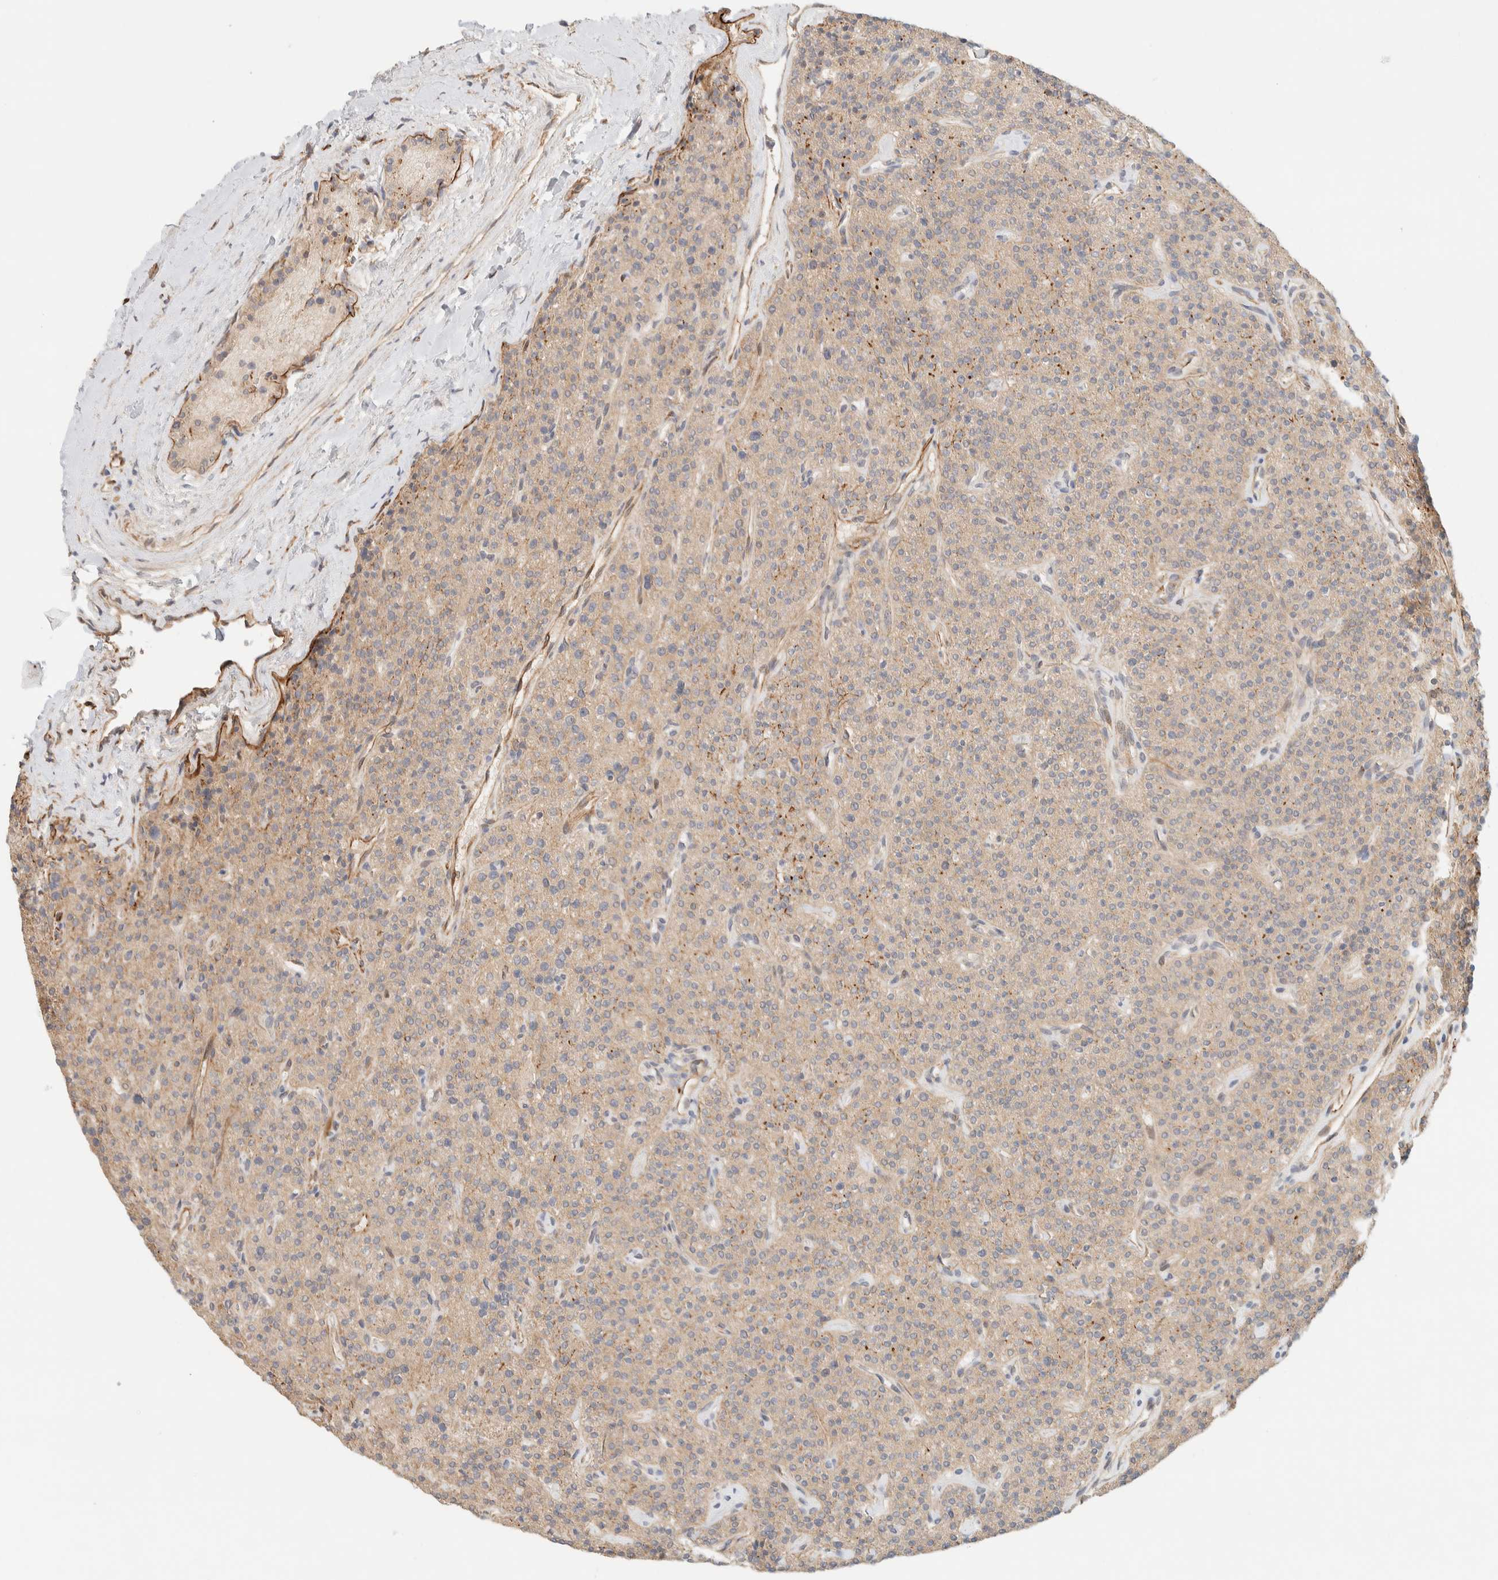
{"staining": {"intensity": "moderate", "quantity": ">75%", "location": "cytoplasmic/membranous"}, "tissue": "parathyroid gland", "cell_type": "Glandular cells", "image_type": "normal", "snomed": [{"axis": "morphology", "description": "Normal tissue, NOS"}, {"axis": "topography", "description": "Parathyroid gland"}], "caption": "An IHC image of unremarkable tissue is shown. Protein staining in brown labels moderate cytoplasmic/membranous positivity in parathyroid gland within glandular cells.", "gene": "FAT1", "patient": {"sex": "male", "age": 46}}